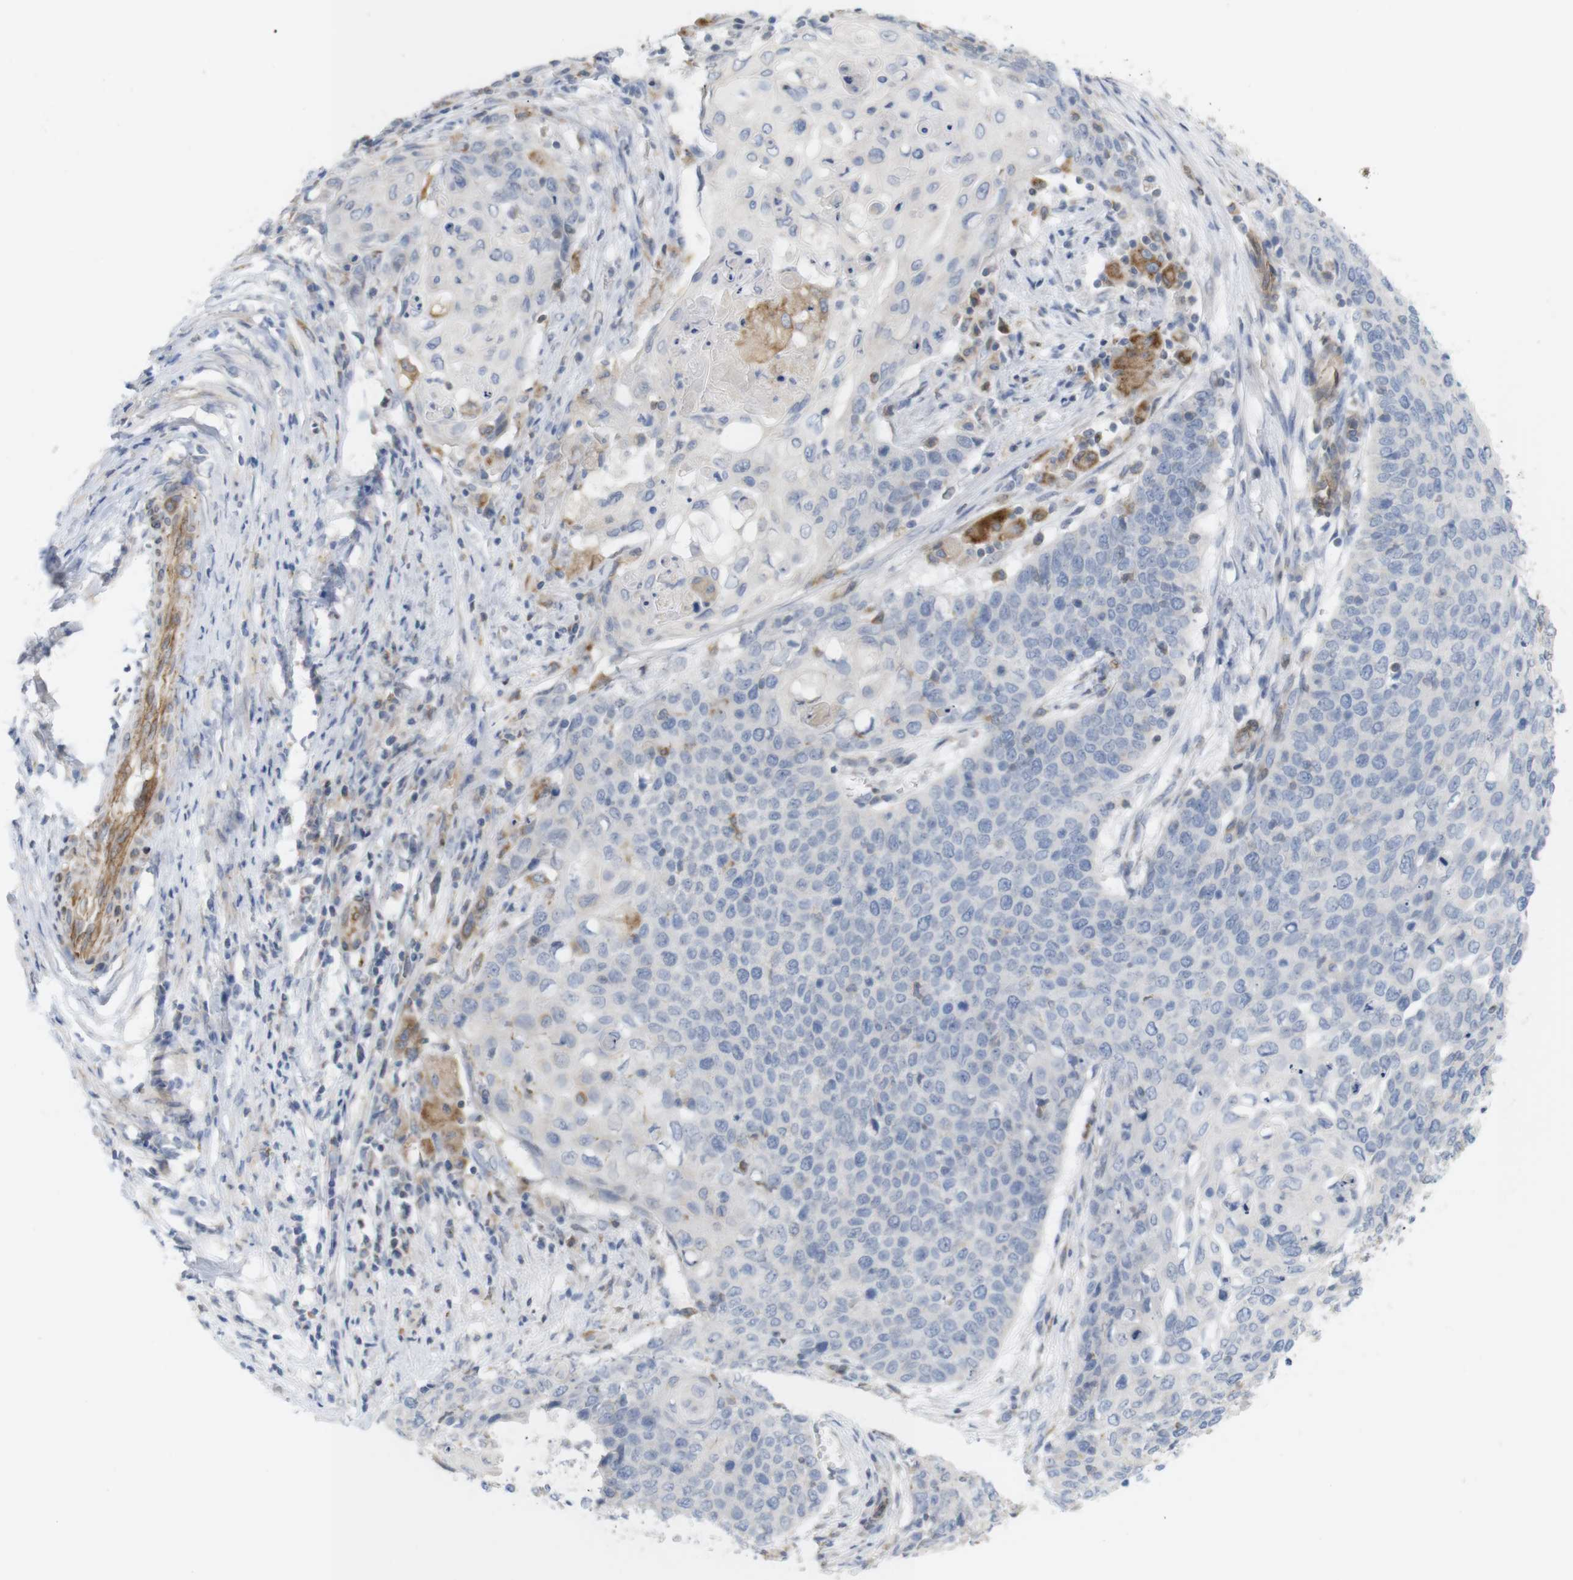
{"staining": {"intensity": "negative", "quantity": "none", "location": "none"}, "tissue": "cervical cancer", "cell_type": "Tumor cells", "image_type": "cancer", "snomed": [{"axis": "morphology", "description": "Squamous cell carcinoma, NOS"}, {"axis": "topography", "description": "Cervix"}], "caption": "High power microscopy image of an immunohistochemistry histopathology image of cervical squamous cell carcinoma, revealing no significant staining in tumor cells.", "gene": "ITPR1", "patient": {"sex": "female", "age": 39}}